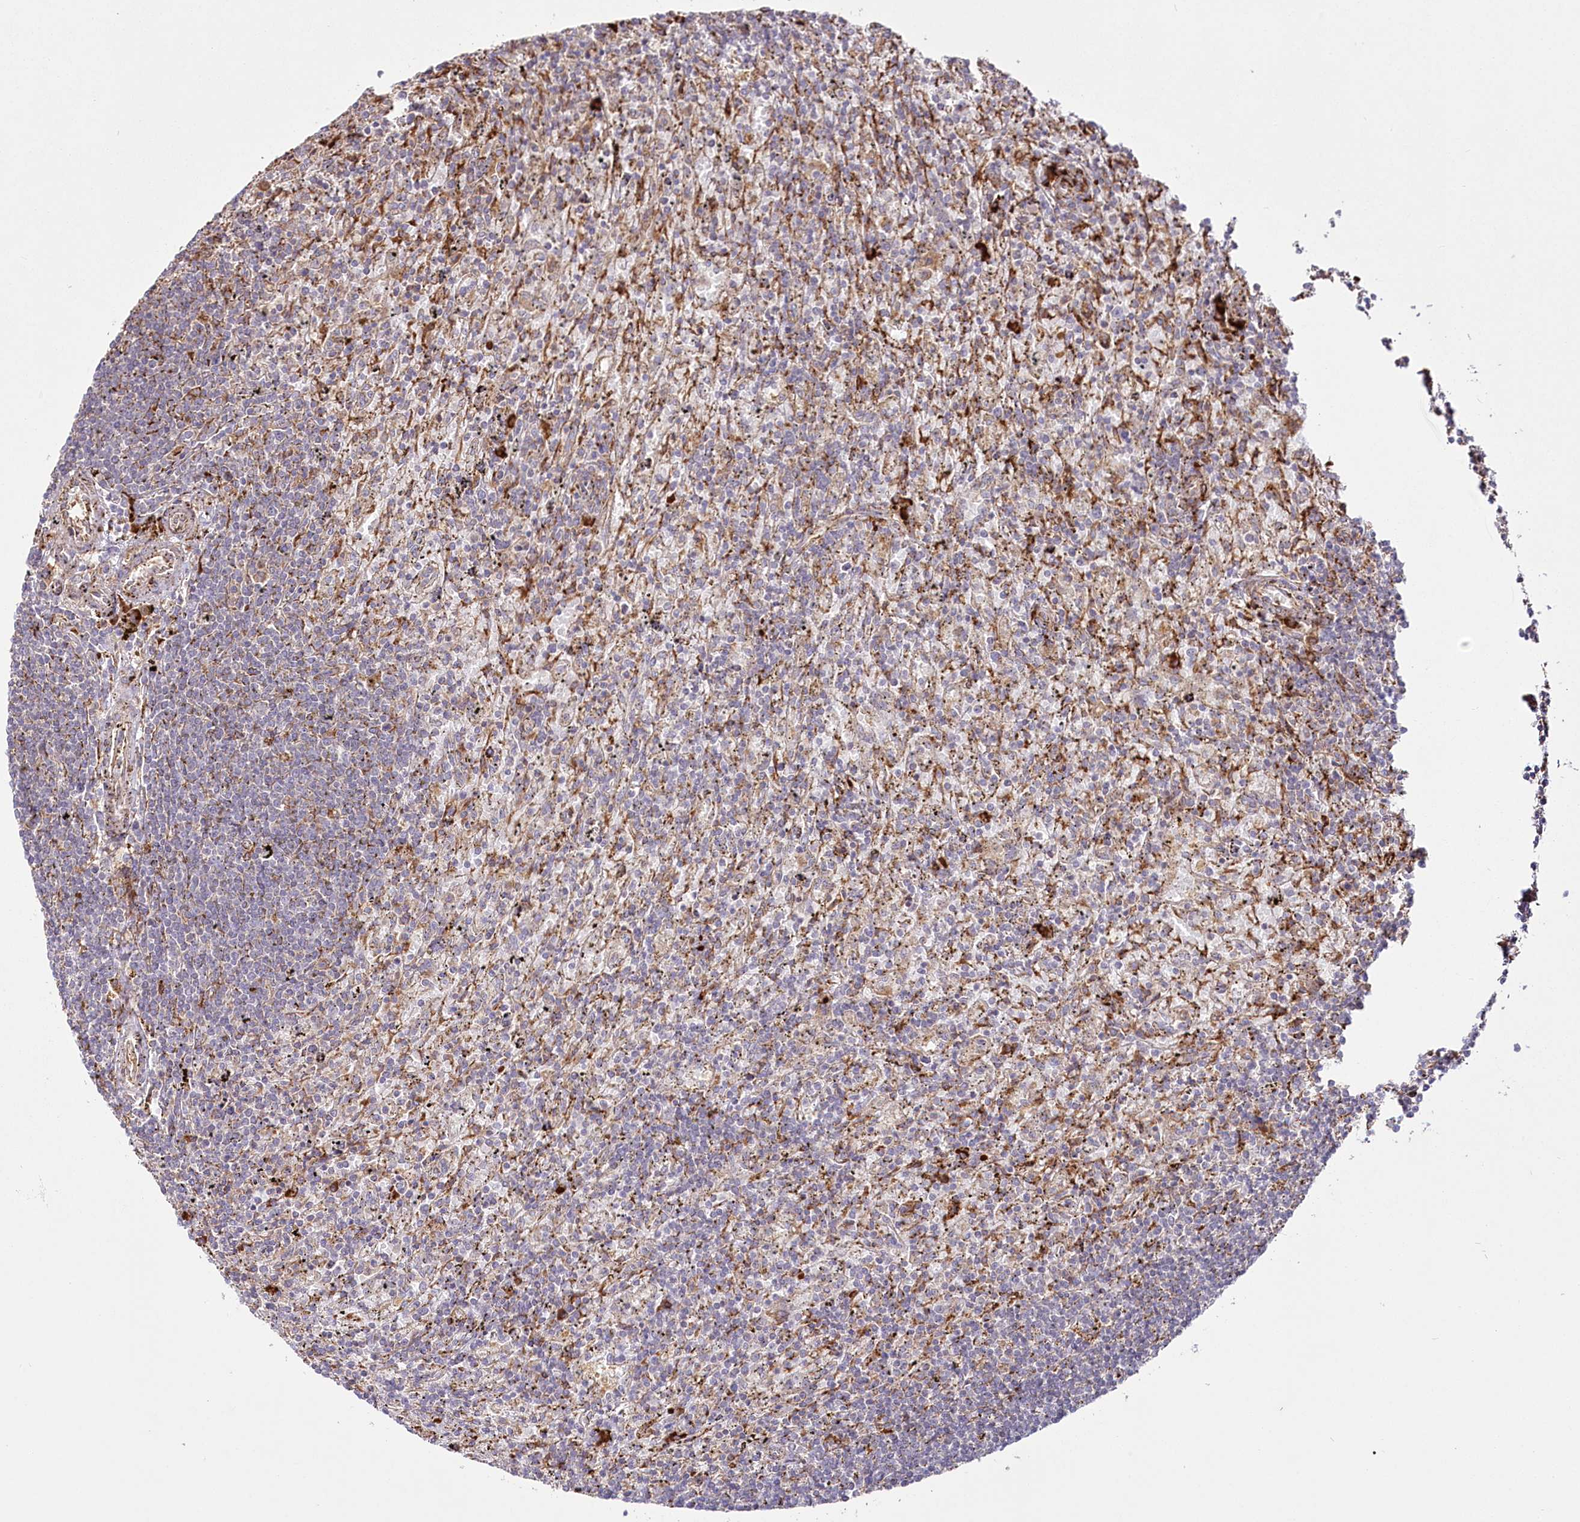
{"staining": {"intensity": "weak", "quantity": "25%-75%", "location": "cytoplasmic/membranous"}, "tissue": "lymphoma", "cell_type": "Tumor cells", "image_type": "cancer", "snomed": [{"axis": "morphology", "description": "Malignant lymphoma, non-Hodgkin's type, Low grade"}, {"axis": "topography", "description": "Spleen"}], "caption": "IHC (DAB (3,3'-diaminobenzidine)) staining of human lymphoma exhibits weak cytoplasmic/membranous protein expression in approximately 25%-75% of tumor cells. (Stains: DAB in brown, nuclei in blue, Microscopy: brightfield microscopy at high magnification).", "gene": "POGLUT1", "patient": {"sex": "male", "age": 76}}